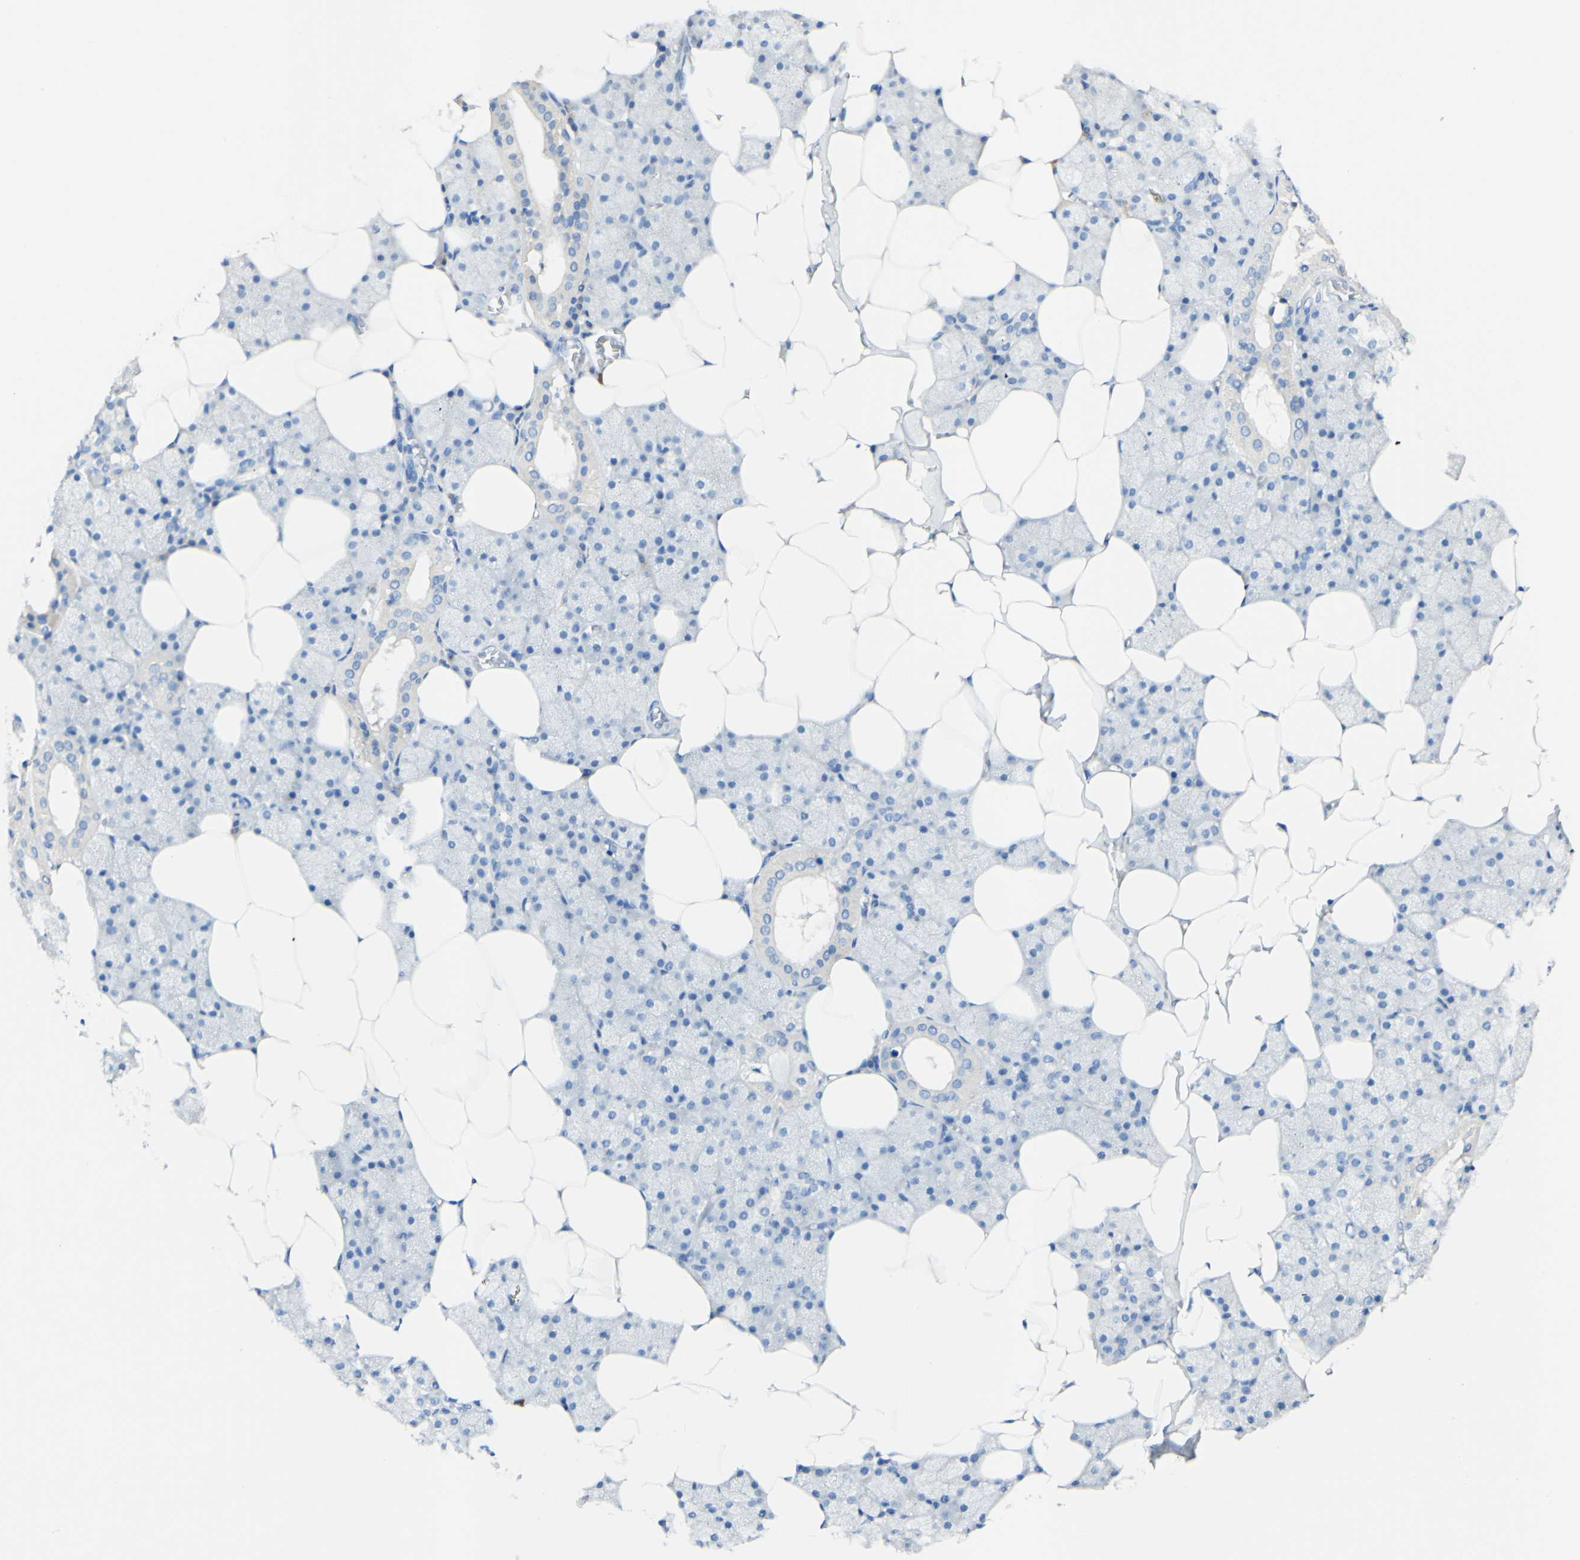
{"staining": {"intensity": "moderate", "quantity": "<25%", "location": "cytoplasmic/membranous"}, "tissue": "salivary gland", "cell_type": "Glandular cells", "image_type": "normal", "snomed": [{"axis": "morphology", "description": "Normal tissue, NOS"}, {"axis": "topography", "description": "Salivary gland"}], "caption": "Protein expression analysis of normal salivary gland exhibits moderate cytoplasmic/membranous staining in approximately <25% of glandular cells. The staining was performed using DAB, with brown indicating positive protein expression. Nuclei are stained blue with hematoxylin.", "gene": "FGF4", "patient": {"sex": "male", "age": 62}}